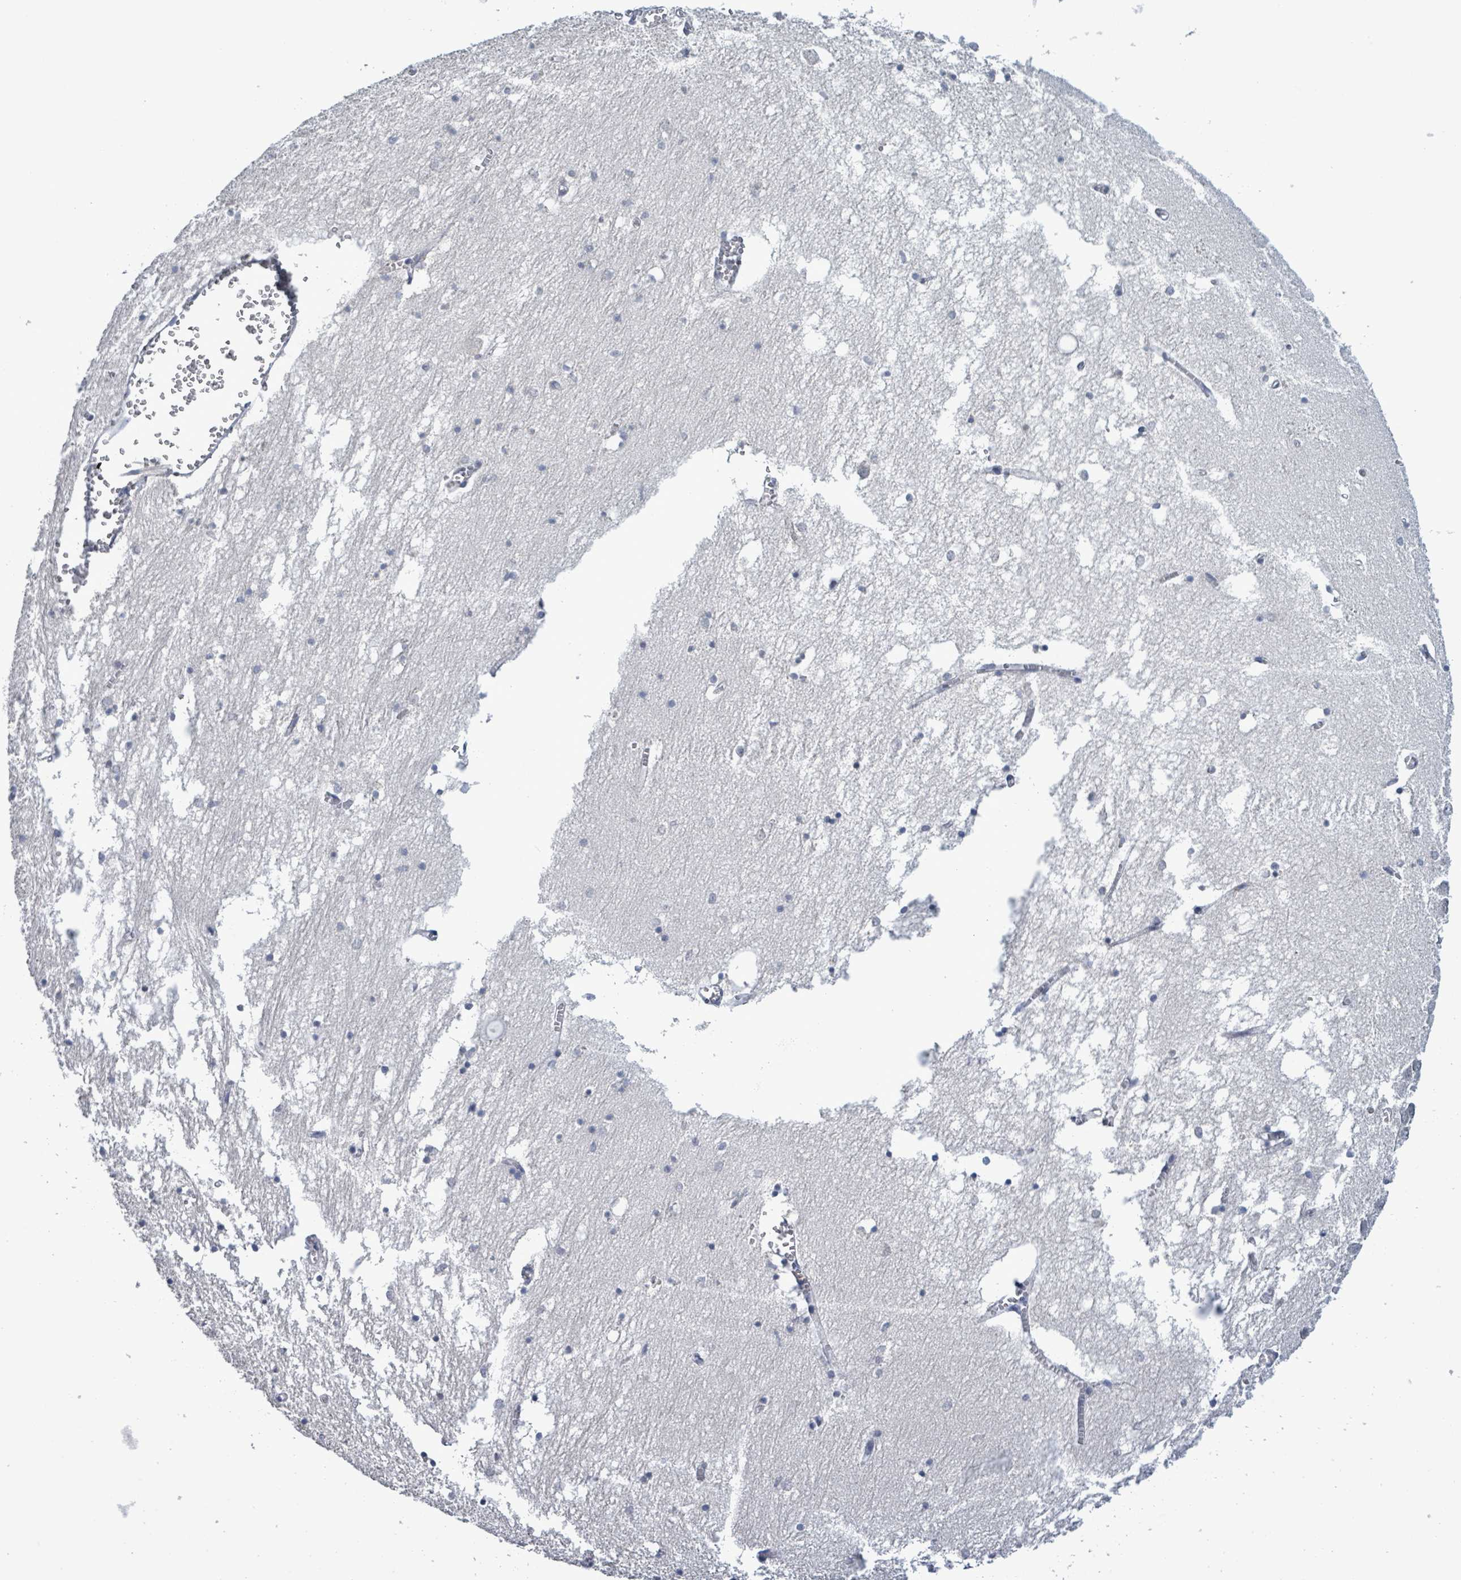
{"staining": {"intensity": "negative", "quantity": "none", "location": "none"}, "tissue": "hippocampus", "cell_type": "Glial cells", "image_type": "normal", "snomed": [{"axis": "morphology", "description": "Normal tissue, NOS"}, {"axis": "topography", "description": "Hippocampus"}], "caption": "DAB immunohistochemical staining of normal human hippocampus exhibits no significant expression in glial cells. (DAB immunohistochemistry (IHC), high magnification).", "gene": "COQ10B", "patient": {"sex": "male", "age": 70}}